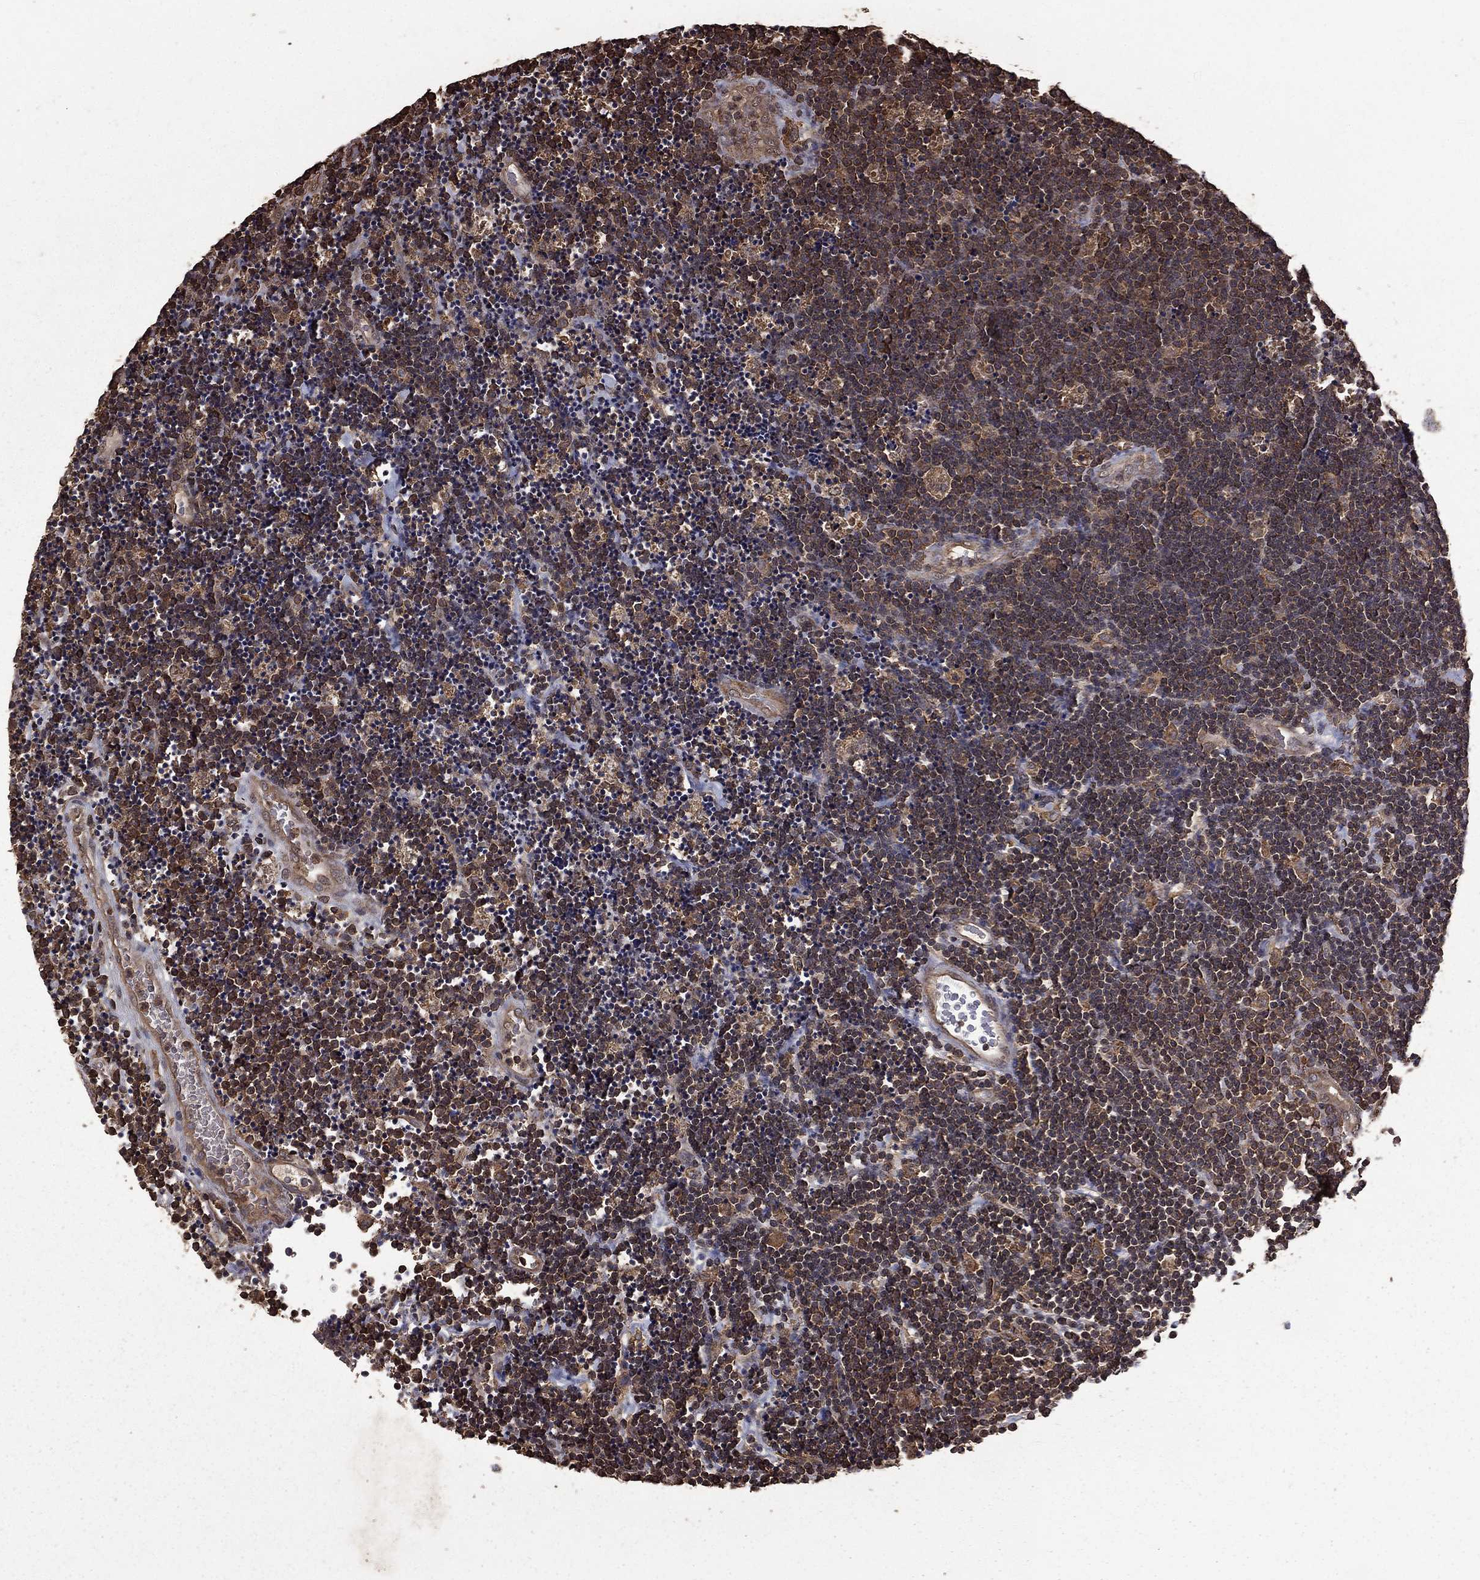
{"staining": {"intensity": "negative", "quantity": "none", "location": "none"}, "tissue": "lymphoma", "cell_type": "Tumor cells", "image_type": "cancer", "snomed": [{"axis": "morphology", "description": "Malignant lymphoma, non-Hodgkin's type, Low grade"}, {"axis": "topography", "description": "Brain"}], "caption": "Lymphoma was stained to show a protein in brown. There is no significant positivity in tumor cells.", "gene": "BIRC6", "patient": {"sex": "female", "age": 66}}